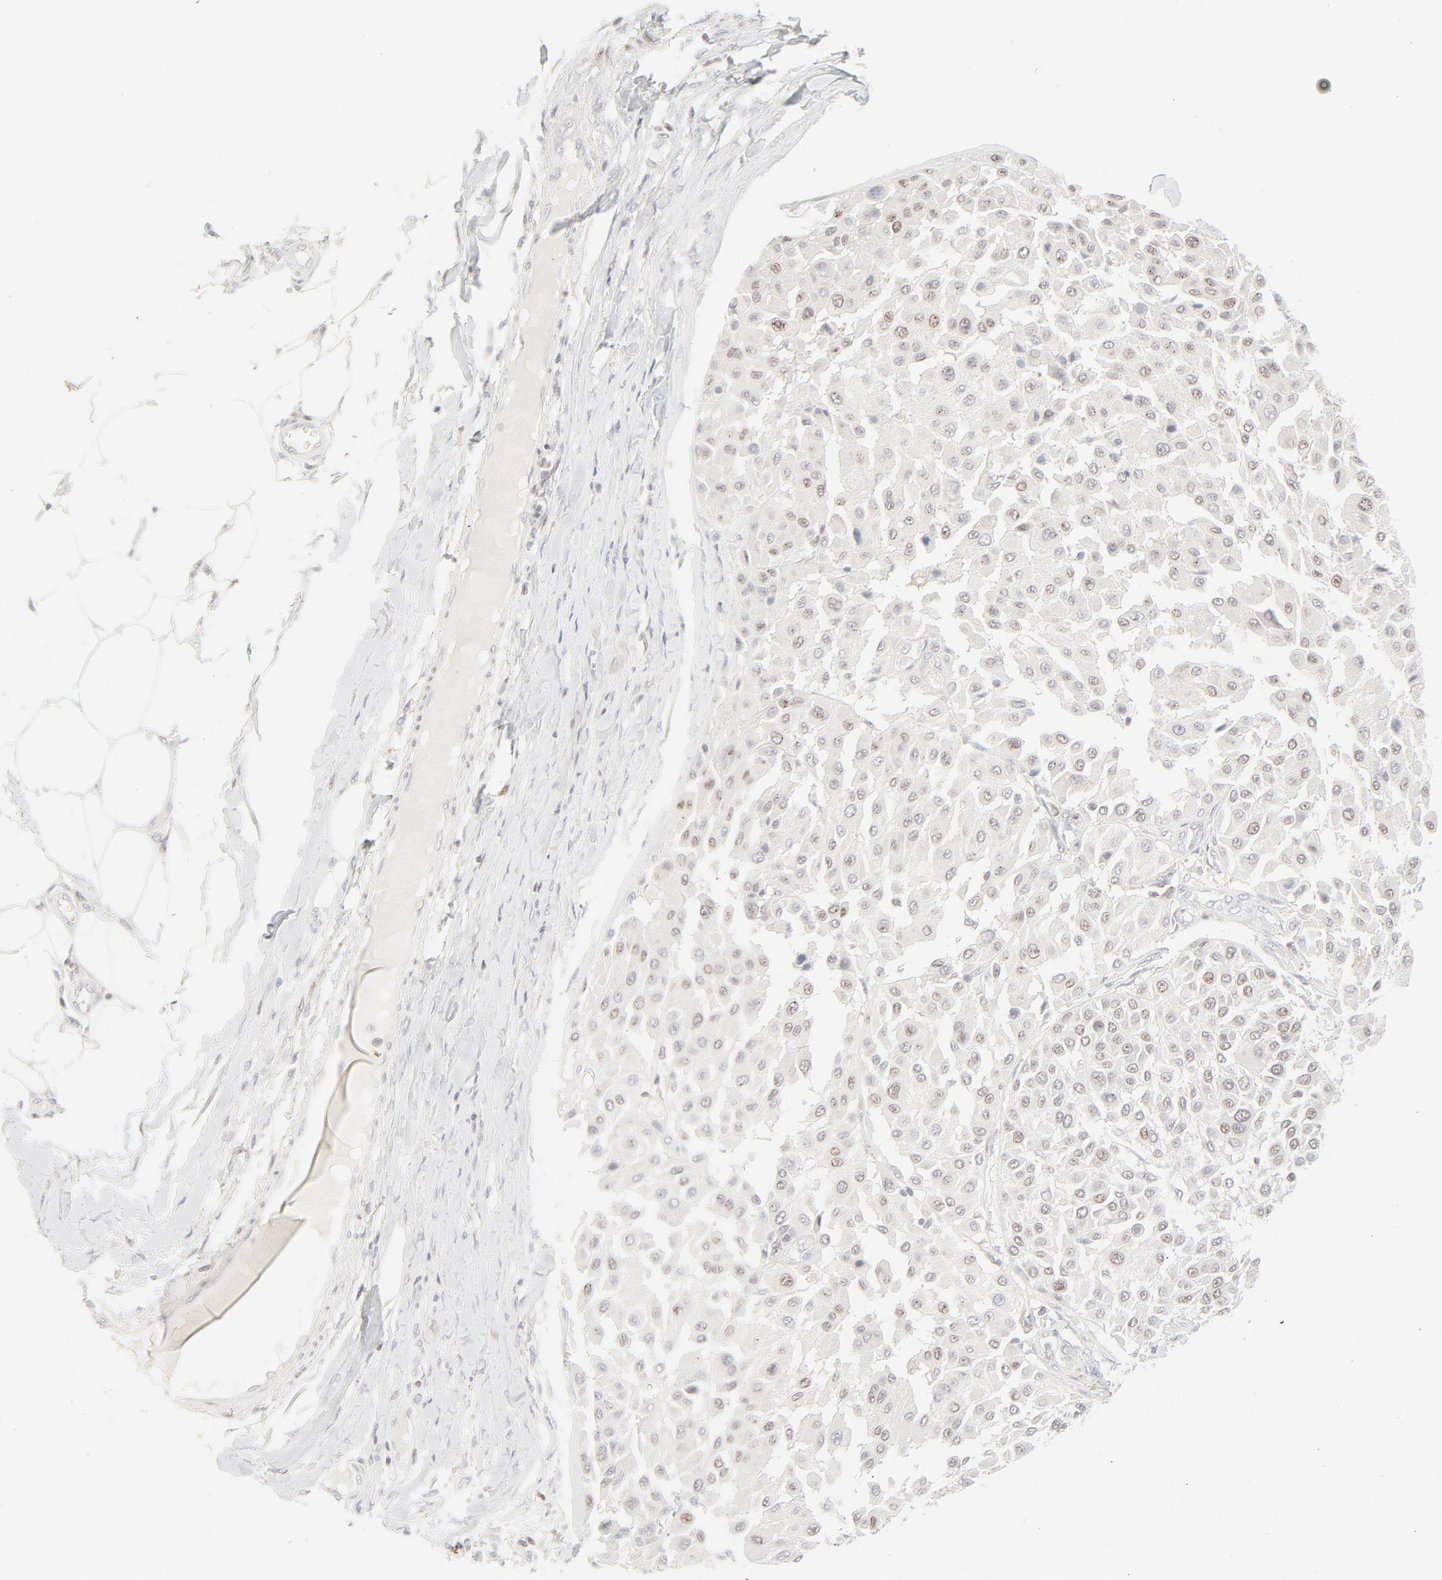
{"staining": {"intensity": "weak", "quantity": ">75%", "location": "nuclear"}, "tissue": "melanoma", "cell_type": "Tumor cells", "image_type": "cancer", "snomed": [{"axis": "morphology", "description": "Malignant melanoma, Metastatic site"}, {"axis": "topography", "description": "Soft tissue"}], "caption": "The image displays immunohistochemical staining of melanoma. There is weak nuclear expression is appreciated in approximately >75% of tumor cells.", "gene": "PRKCB", "patient": {"sex": "male", "age": 41}}